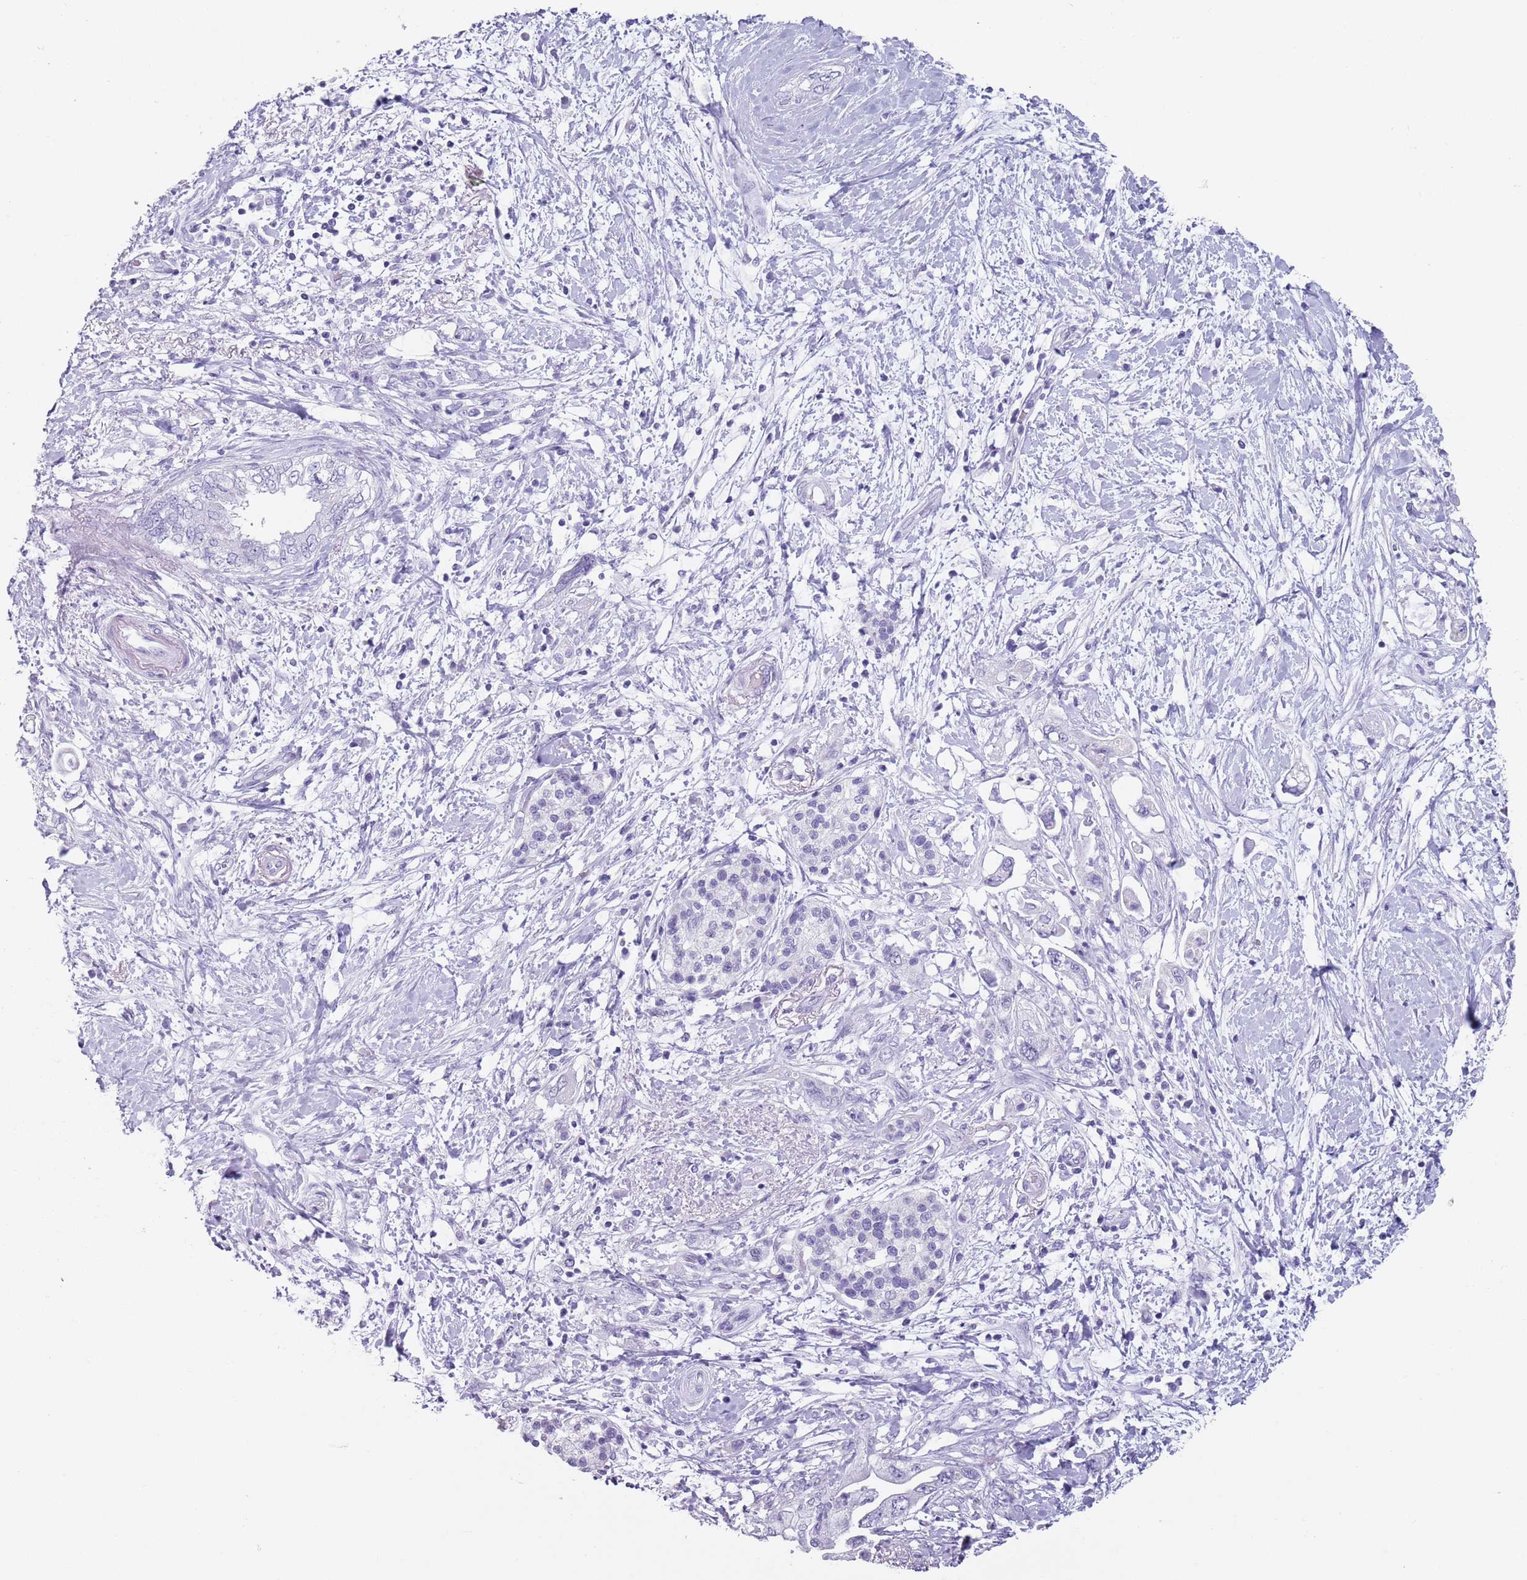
{"staining": {"intensity": "negative", "quantity": "none", "location": "none"}, "tissue": "pancreatic cancer", "cell_type": "Tumor cells", "image_type": "cancer", "snomed": [{"axis": "morphology", "description": "Adenocarcinoma, NOS"}, {"axis": "topography", "description": "Pancreas"}], "caption": "The immunohistochemistry micrograph has no significant staining in tumor cells of pancreatic cancer (adenocarcinoma) tissue.", "gene": "SPESP1", "patient": {"sex": "female", "age": 73}}